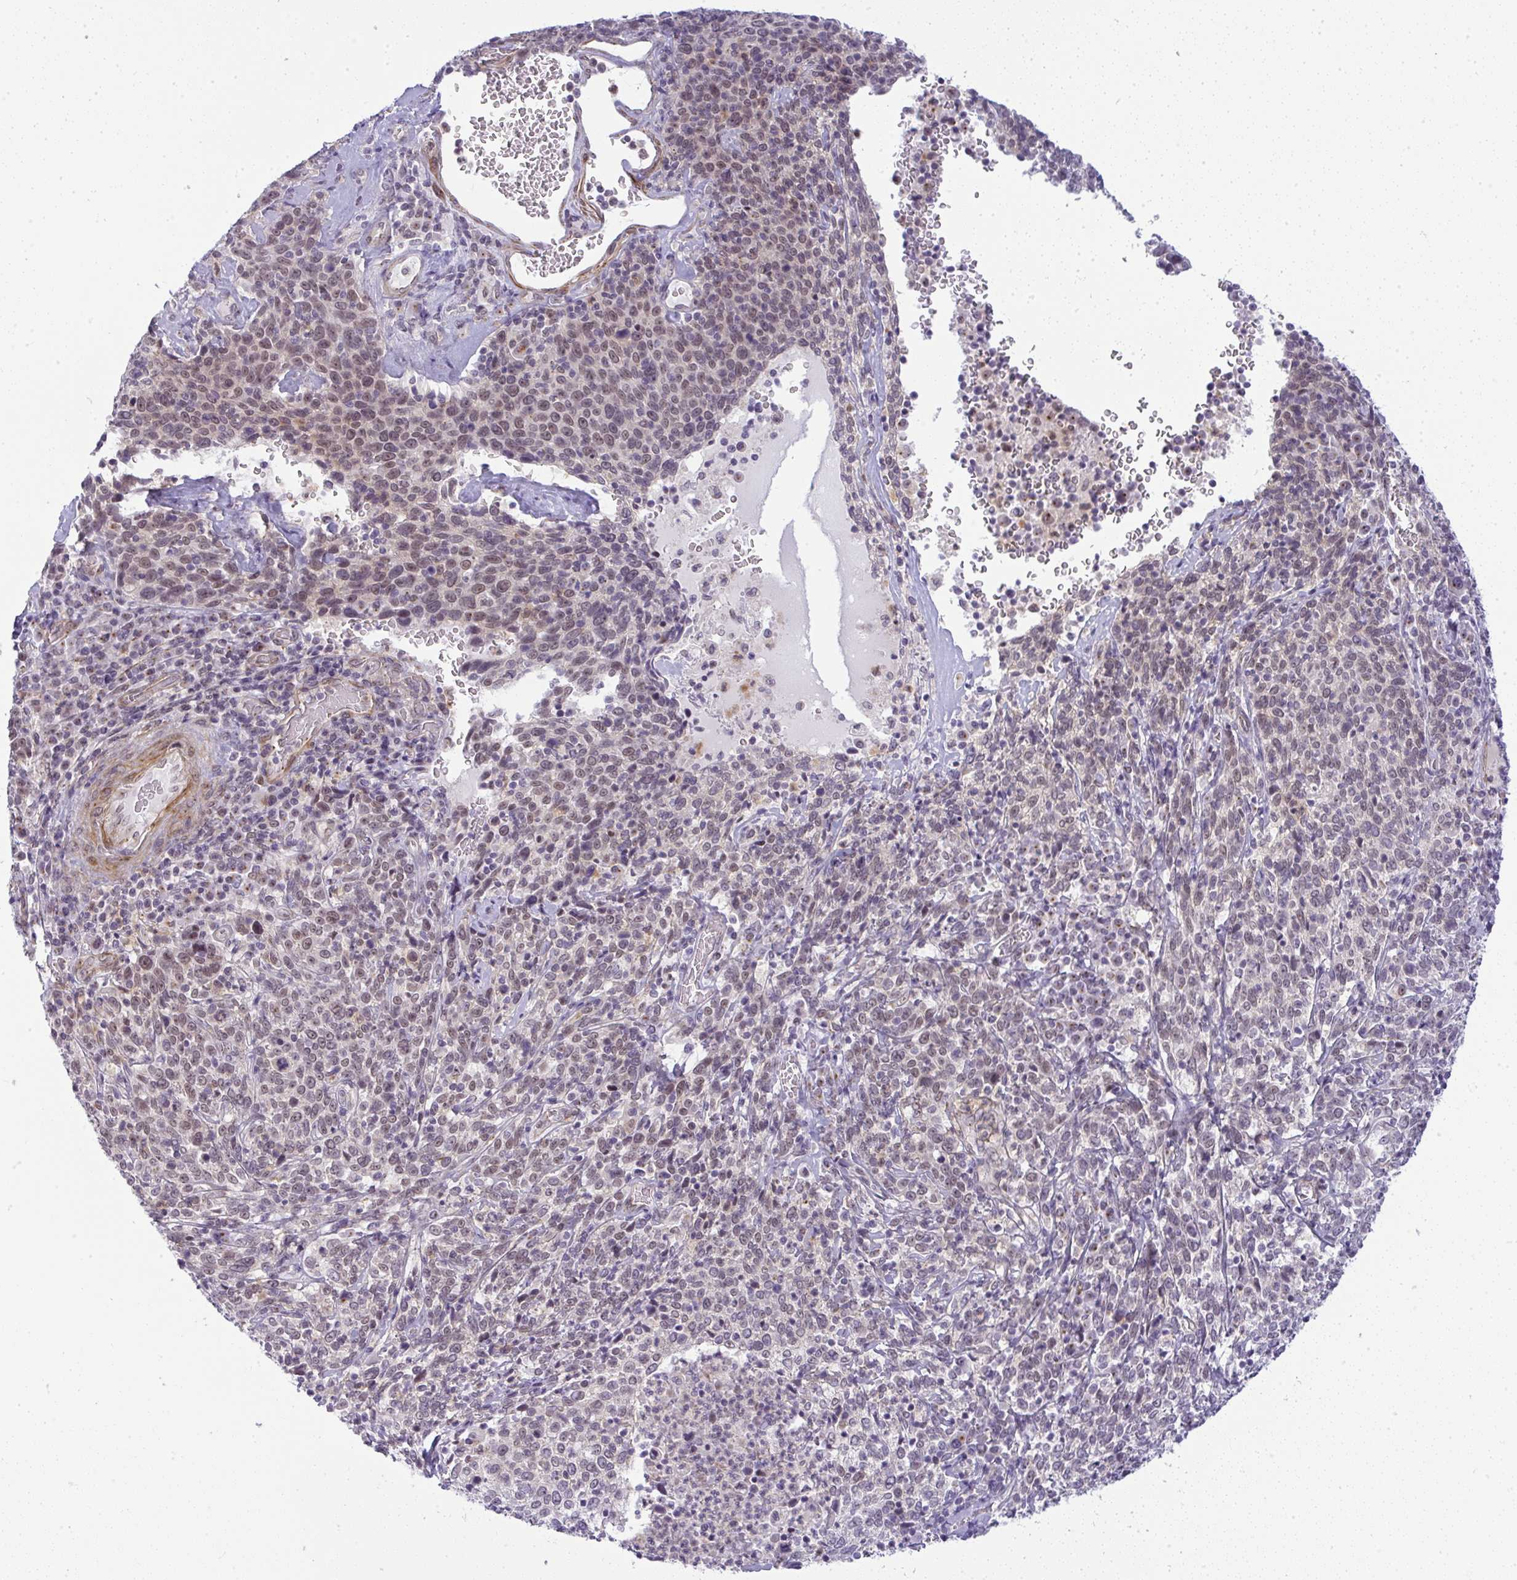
{"staining": {"intensity": "weak", "quantity": "<25%", "location": "nuclear"}, "tissue": "cervical cancer", "cell_type": "Tumor cells", "image_type": "cancer", "snomed": [{"axis": "morphology", "description": "Squamous cell carcinoma, NOS"}, {"axis": "topography", "description": "Cervix"}], "caption": "Tumor cells show no significant protein staining in cervical cancer (squamous cell carcinoma).", "gene": "DZIP1", "patient": {"sex": "female", "age": 46}}